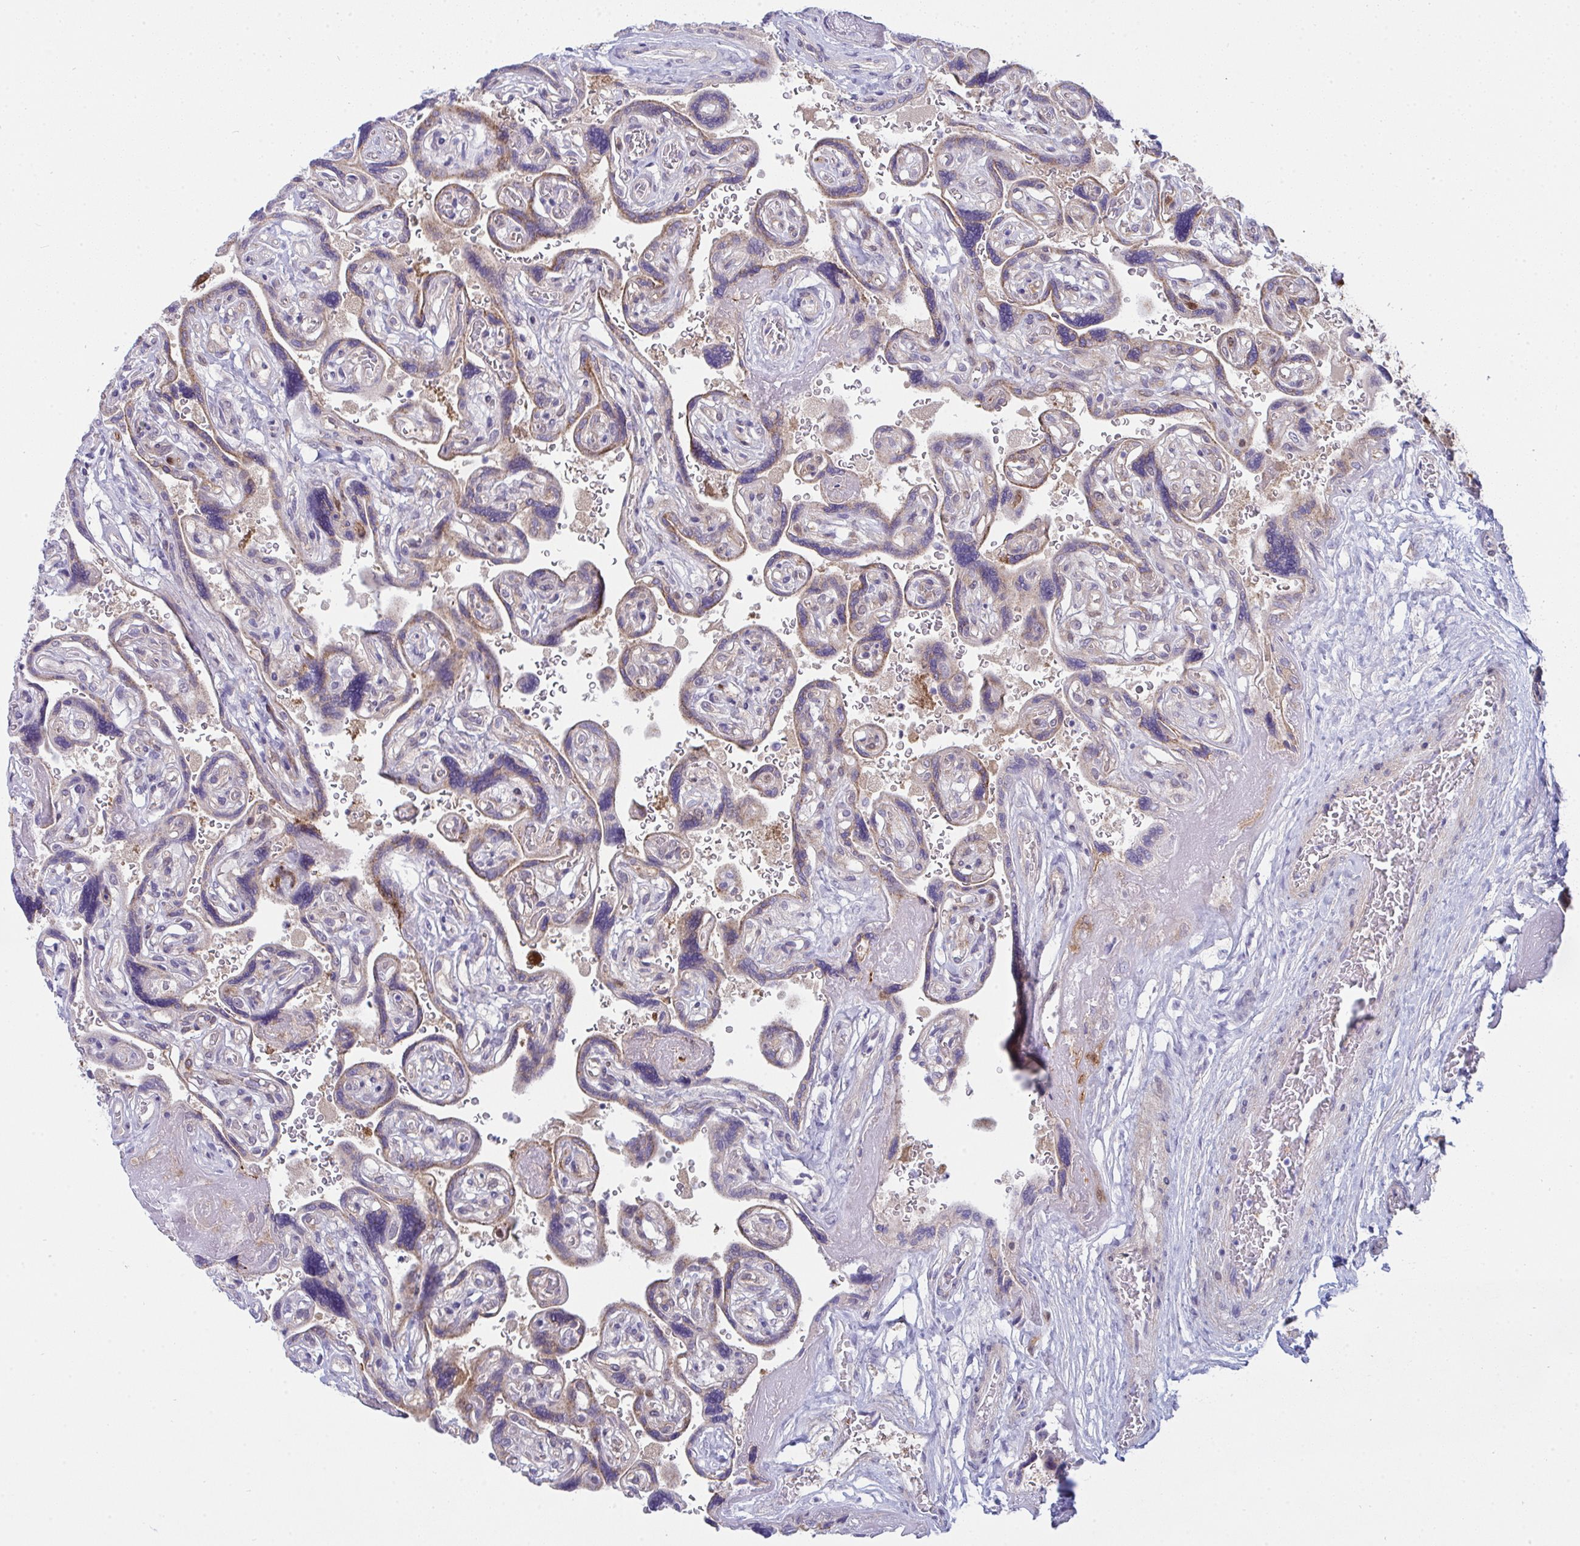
{"staining": {"intensity": "negative", "quantity": "none", "location": "none"}, "tissue": "placenta", "cell_type": "Decidual cells", "image_type": "normal", "snomed": [{"axis": "morphology", "description": "Normal tissue, NOS"}, {"axis": "topography", "description": "Placenta"}], "caption": "IHC of benign human placenta displays no positivity in decidual cells. Nuclei are stained in blue.", "gene": "GAB1", "patient": {"sex": "female", "age": 32}}